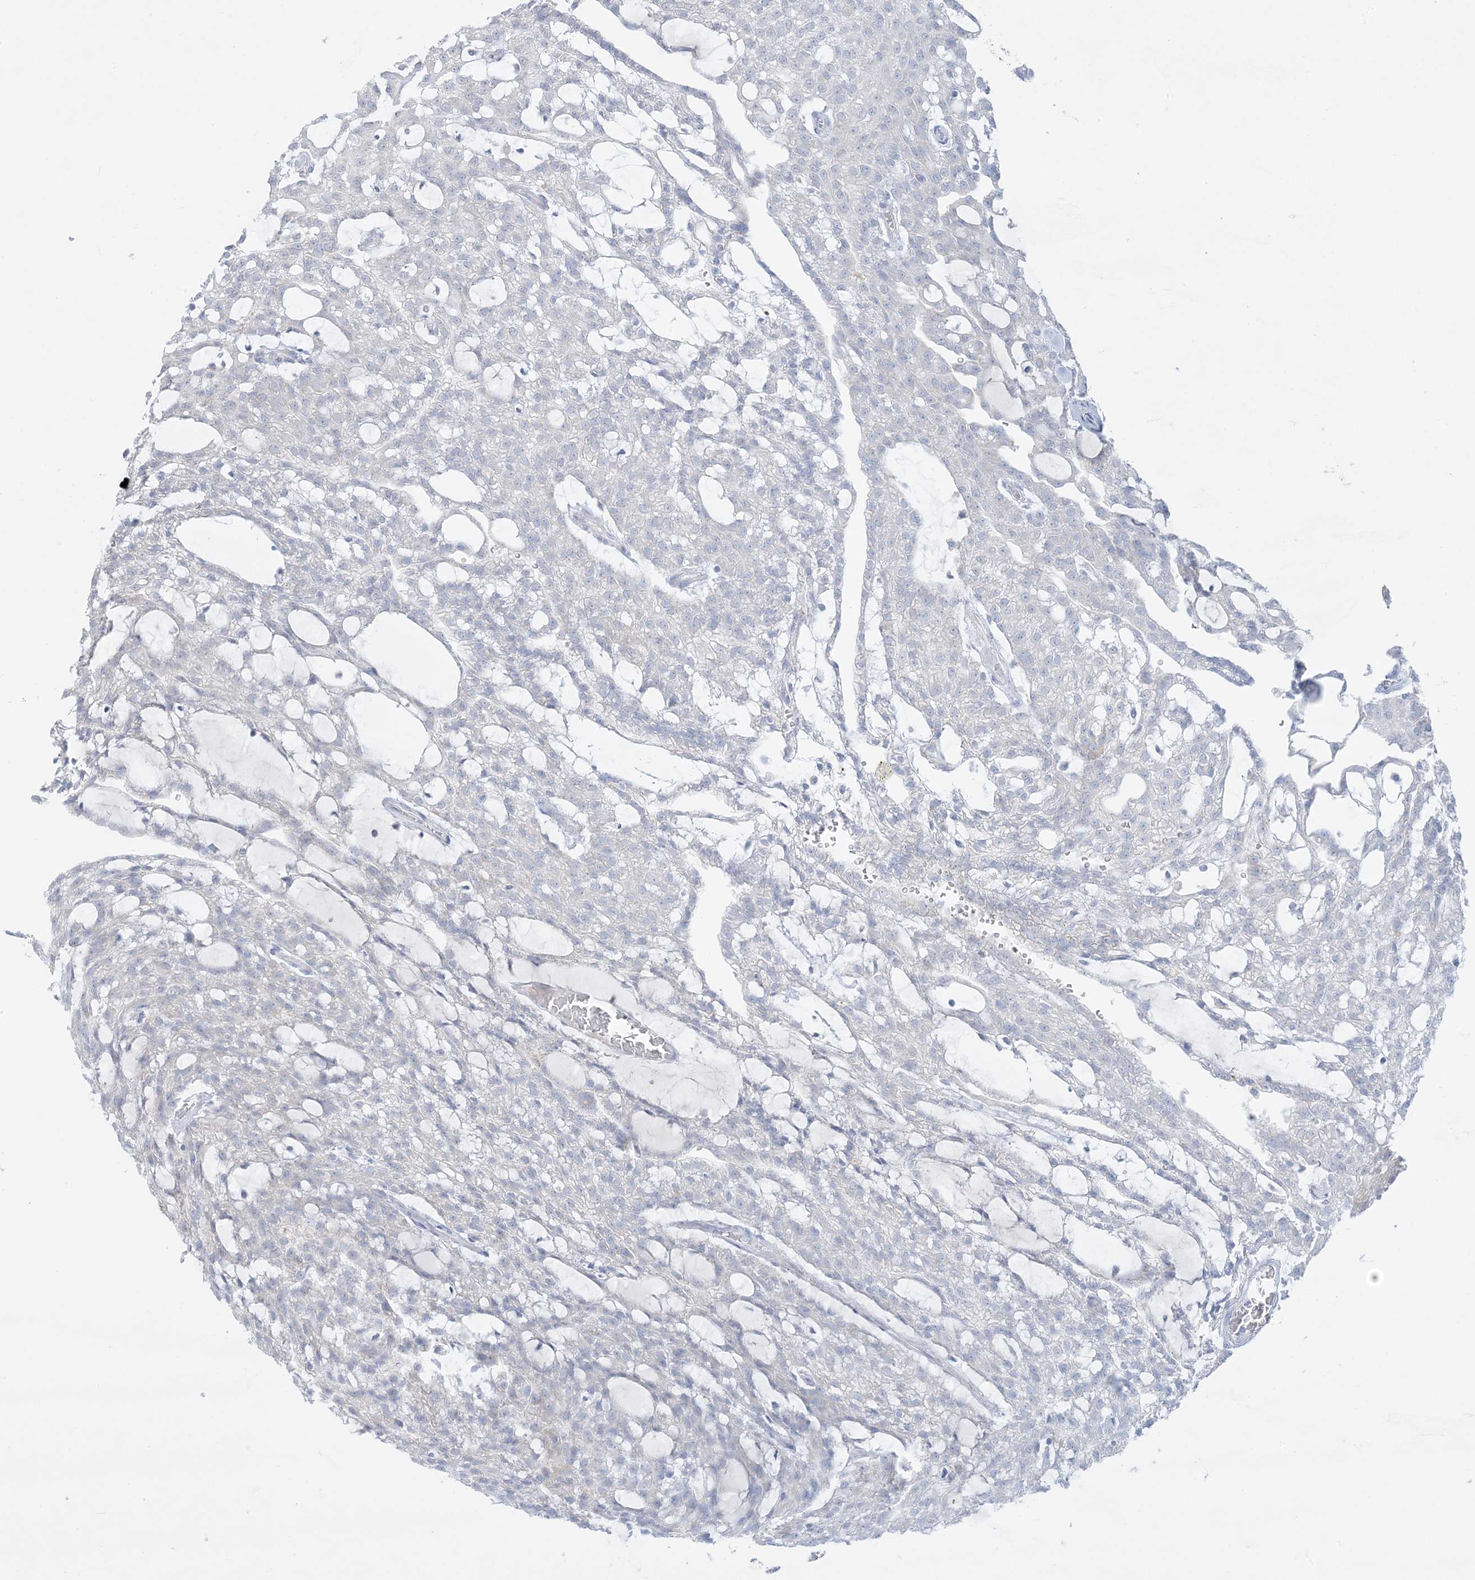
{"staining": {"intensity": "negative", "quantity": "none", "location": "none"}, "tissue": "renal cancer", "cell_type": "Tumor cells", "image_type": "cancer", "snomed": [{"axis": "morphology", "description": "Adenocarcinoma, NOS"}, {"axis": "topography", "description": "Kidney"}], "caption": "An immunohistochemistry (IHC) photomicrograph of renal cancer (adenocarcinoma) is shown. There is no staining in tumor cells of renal cancer (adenocarcinoma).", "gene": "FAM184A", "patient": {"sex": "male", "age": 63}}